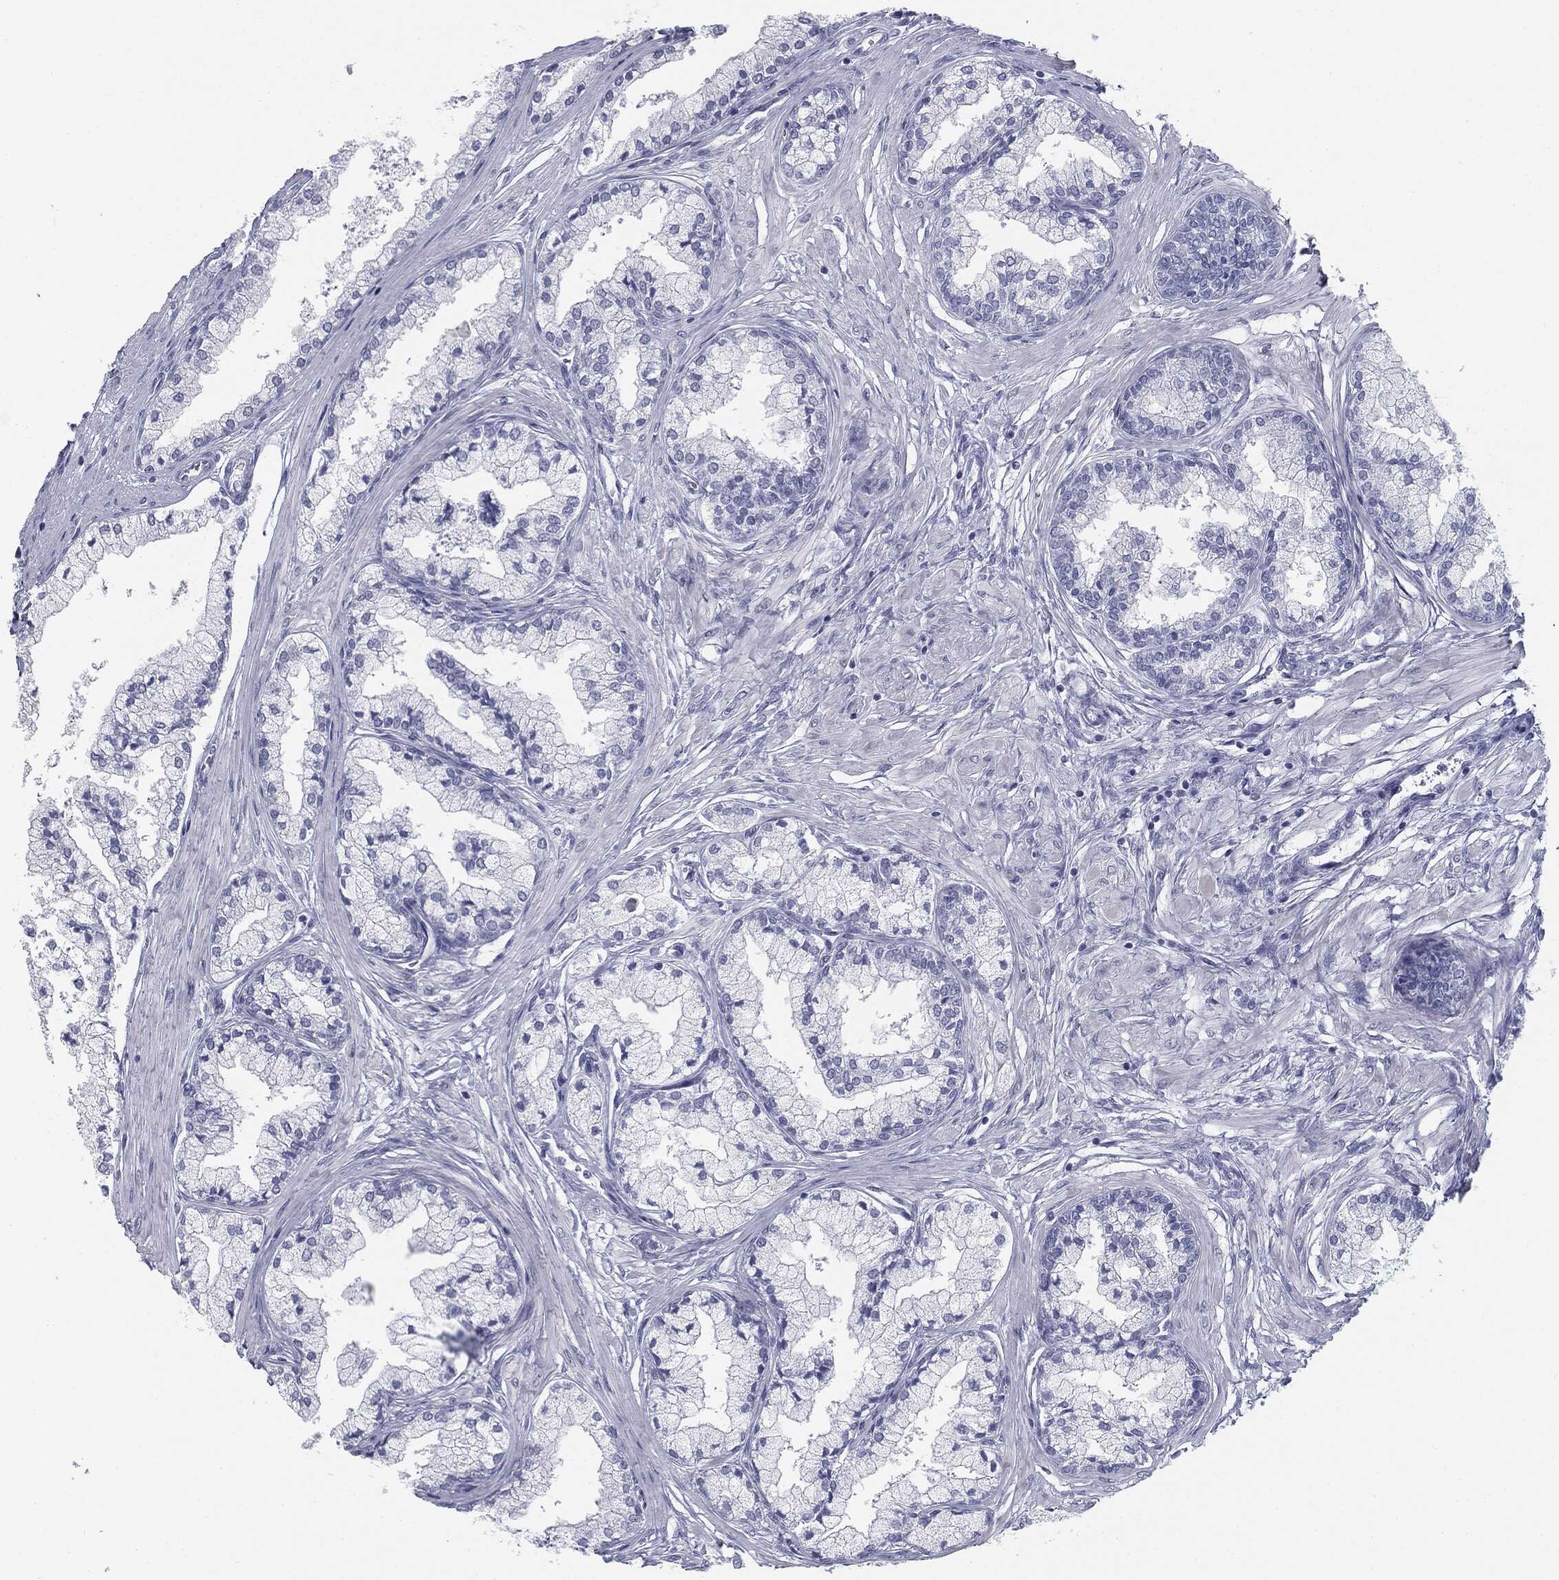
{"staining": {"intensity": "negative", "quantity": "none", "location": "none"}, "tissue": "prostate cancer", "cell_type": "Tumor cells", "image_type": "cancer", "snomed": [{"axis": "morphology", "description": "Adenocarcinoma, High grade"}, {"axis": "topography", "description": "Prostate"}], "caption": "Photomicrograph shows no protein expression in tumor cells of prostate adenocarcinoma (high-grade) tissue. The staining was performed using DAB to visualize the protein expression in brown, while the nuclei were stained in blue with hematoxylin (Magnification: 20x).", "gene": "TPO", "patient": {"sex": "male", "age": 66}}